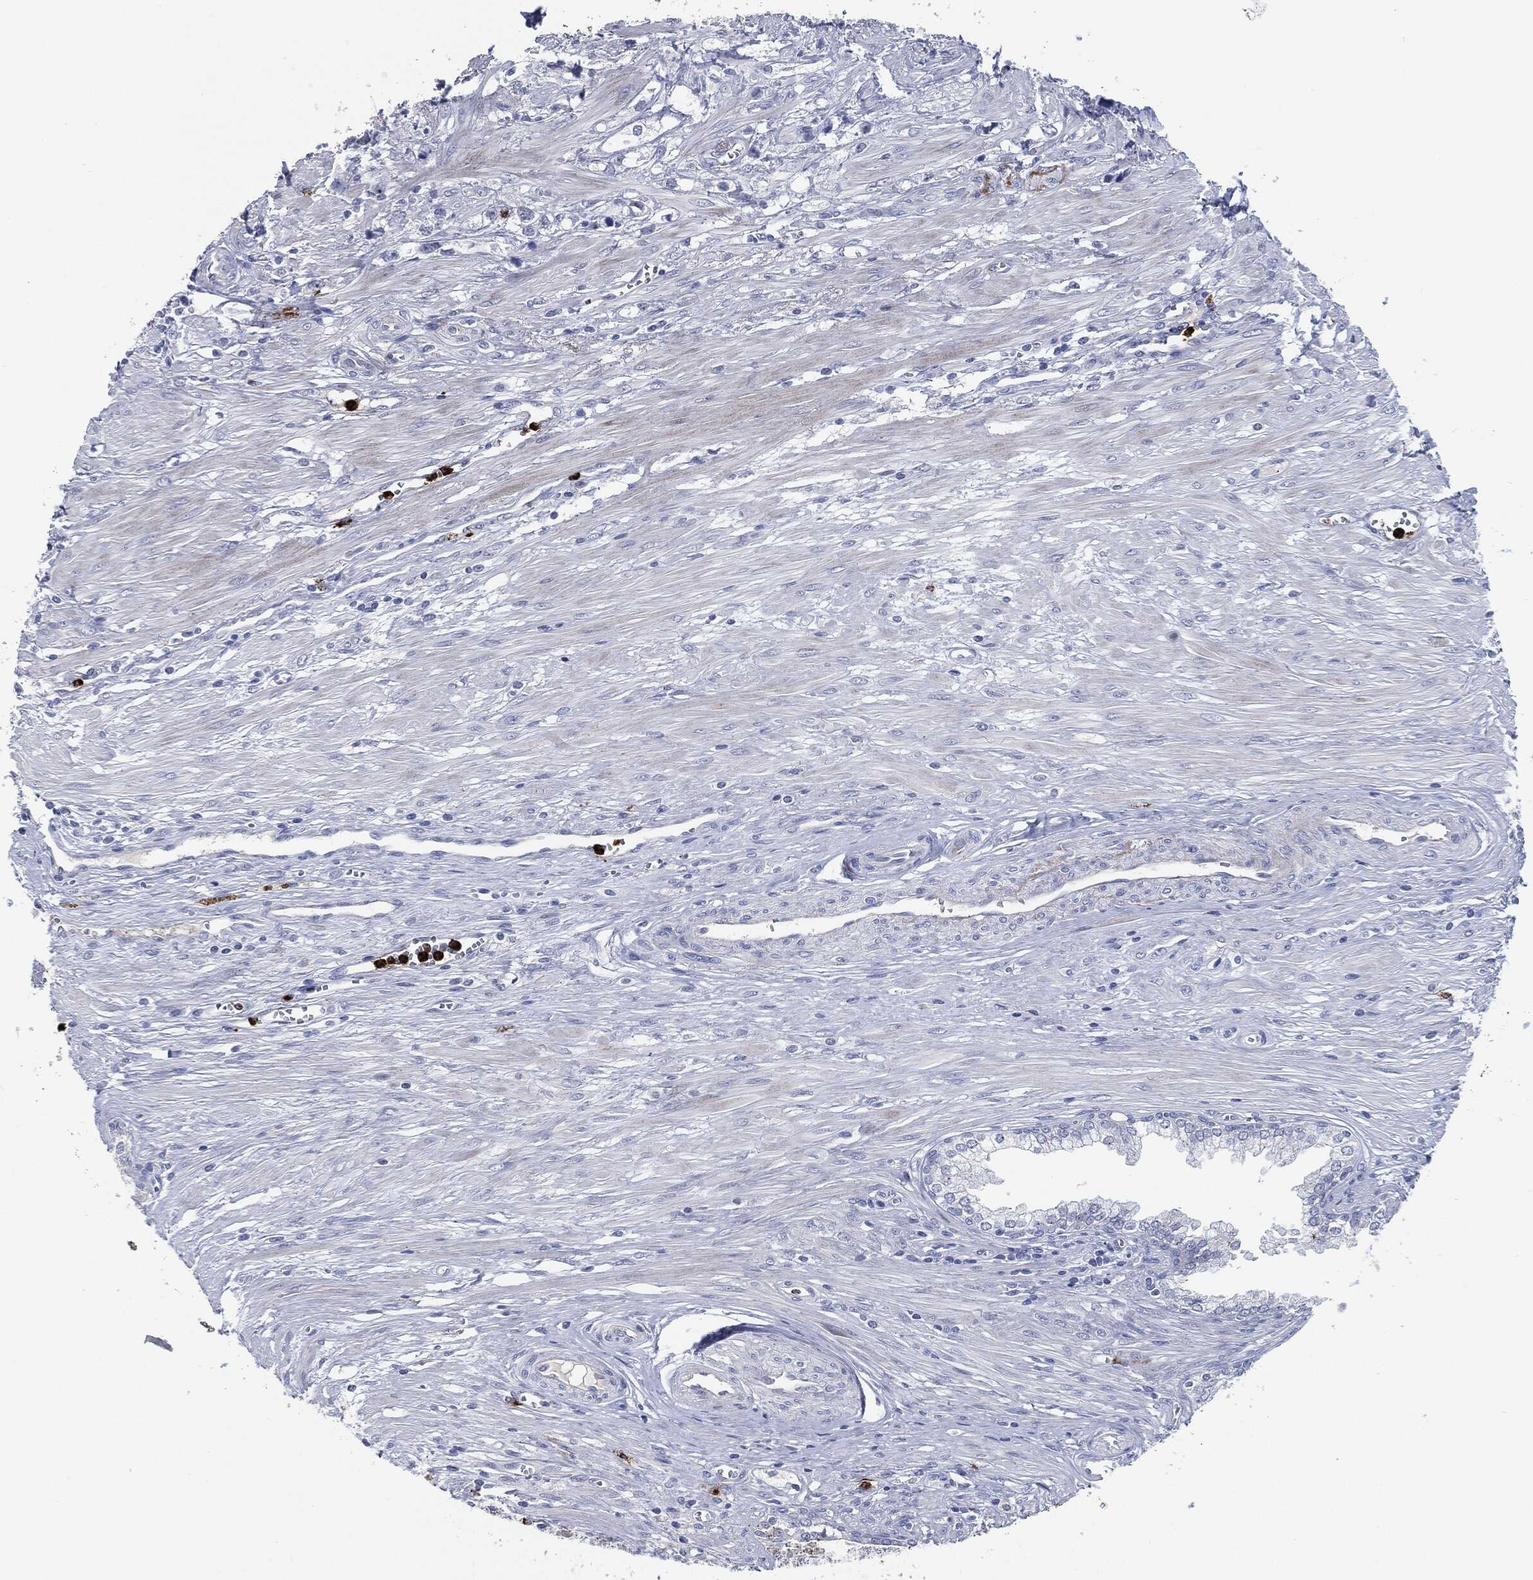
{"staining": {"intensity": "weak", "quantity": "<25%", "location": "nuclear"}, "tissue": "prostate cancer", "cell_type": "Tumor cells", "image_type": "cancer", "snomed": [{"axis": "morphology", "description": "Adenocarcinoma, NOS"}, {"axis": "topography", "description": "Prostate and seminal vesicle, NOS"}, {"axis": "topography", "description": "Prostate"}], "caption": "This is an immunohistochemistry (IHC) image of human adenocarcinoma (prostate). There is no positivity in tumor cells.", "gene": "MPO", "patient": {"sex": "male", "age": 79}}